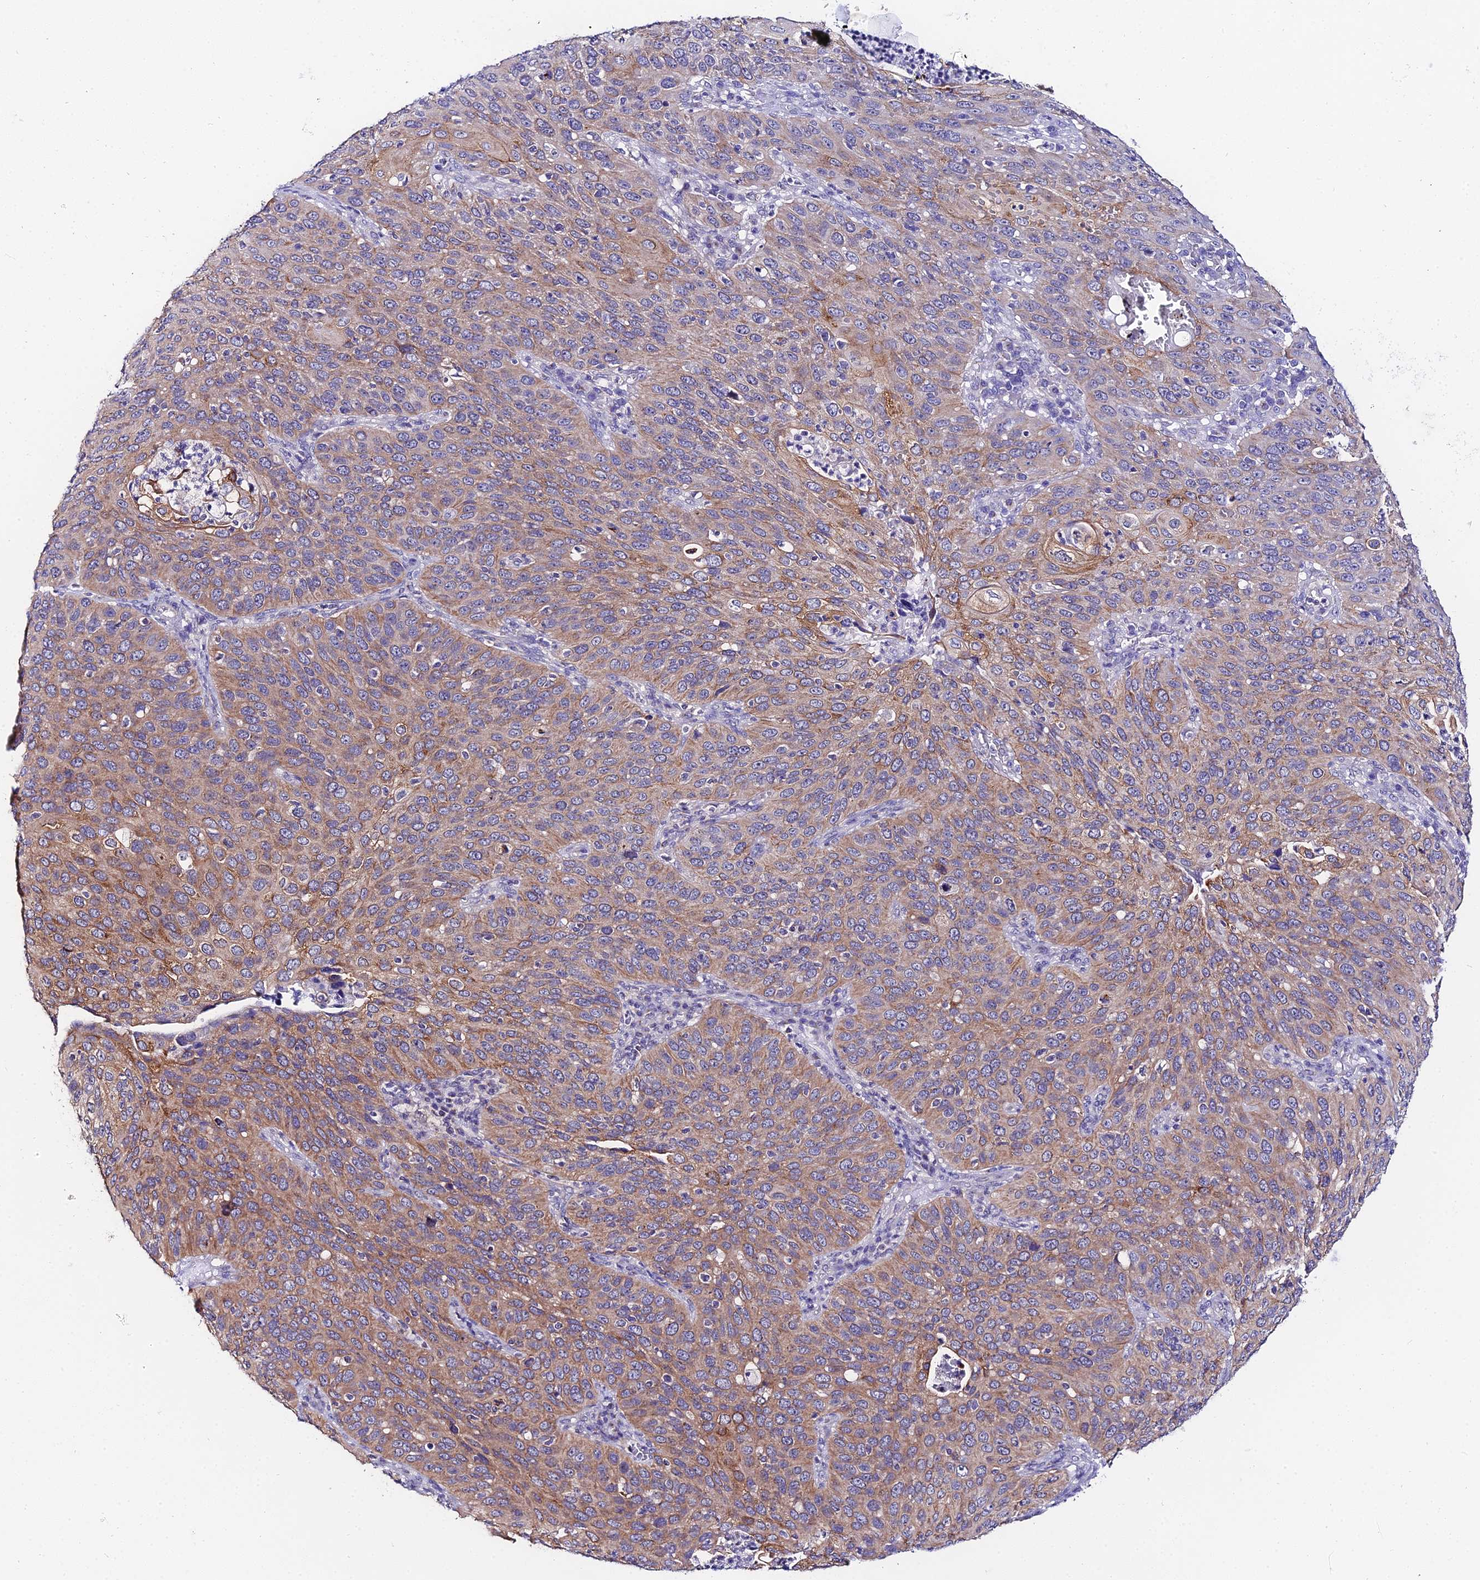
{"staining": {"intensity": "moderate", "quantity": "25%-75%", "location": "cytoplasmic/membranous"}, "tissue": "cervical cancer", "cell_type": "Tumor cells", "image_type": "cancer", "snomed": [{"axis": "morphology", "description": "Squamous cell carcinoma, NOS"}, {"axis": "topography", "description": "Cervix"}], "caption": "DAB (3,3'-diaminobenzidine) immunohistochemical staining of human cervical cancer reveals moderate cytoplasmic/membranous protein staining in about 25%-75% of tumor cells. (DAB (3,3'-diaminobenzidine) IHC with brightfield microscopy, high magnification).", "gene": "ATG16L2", "patient": {"sex": "female", "age": 36}}